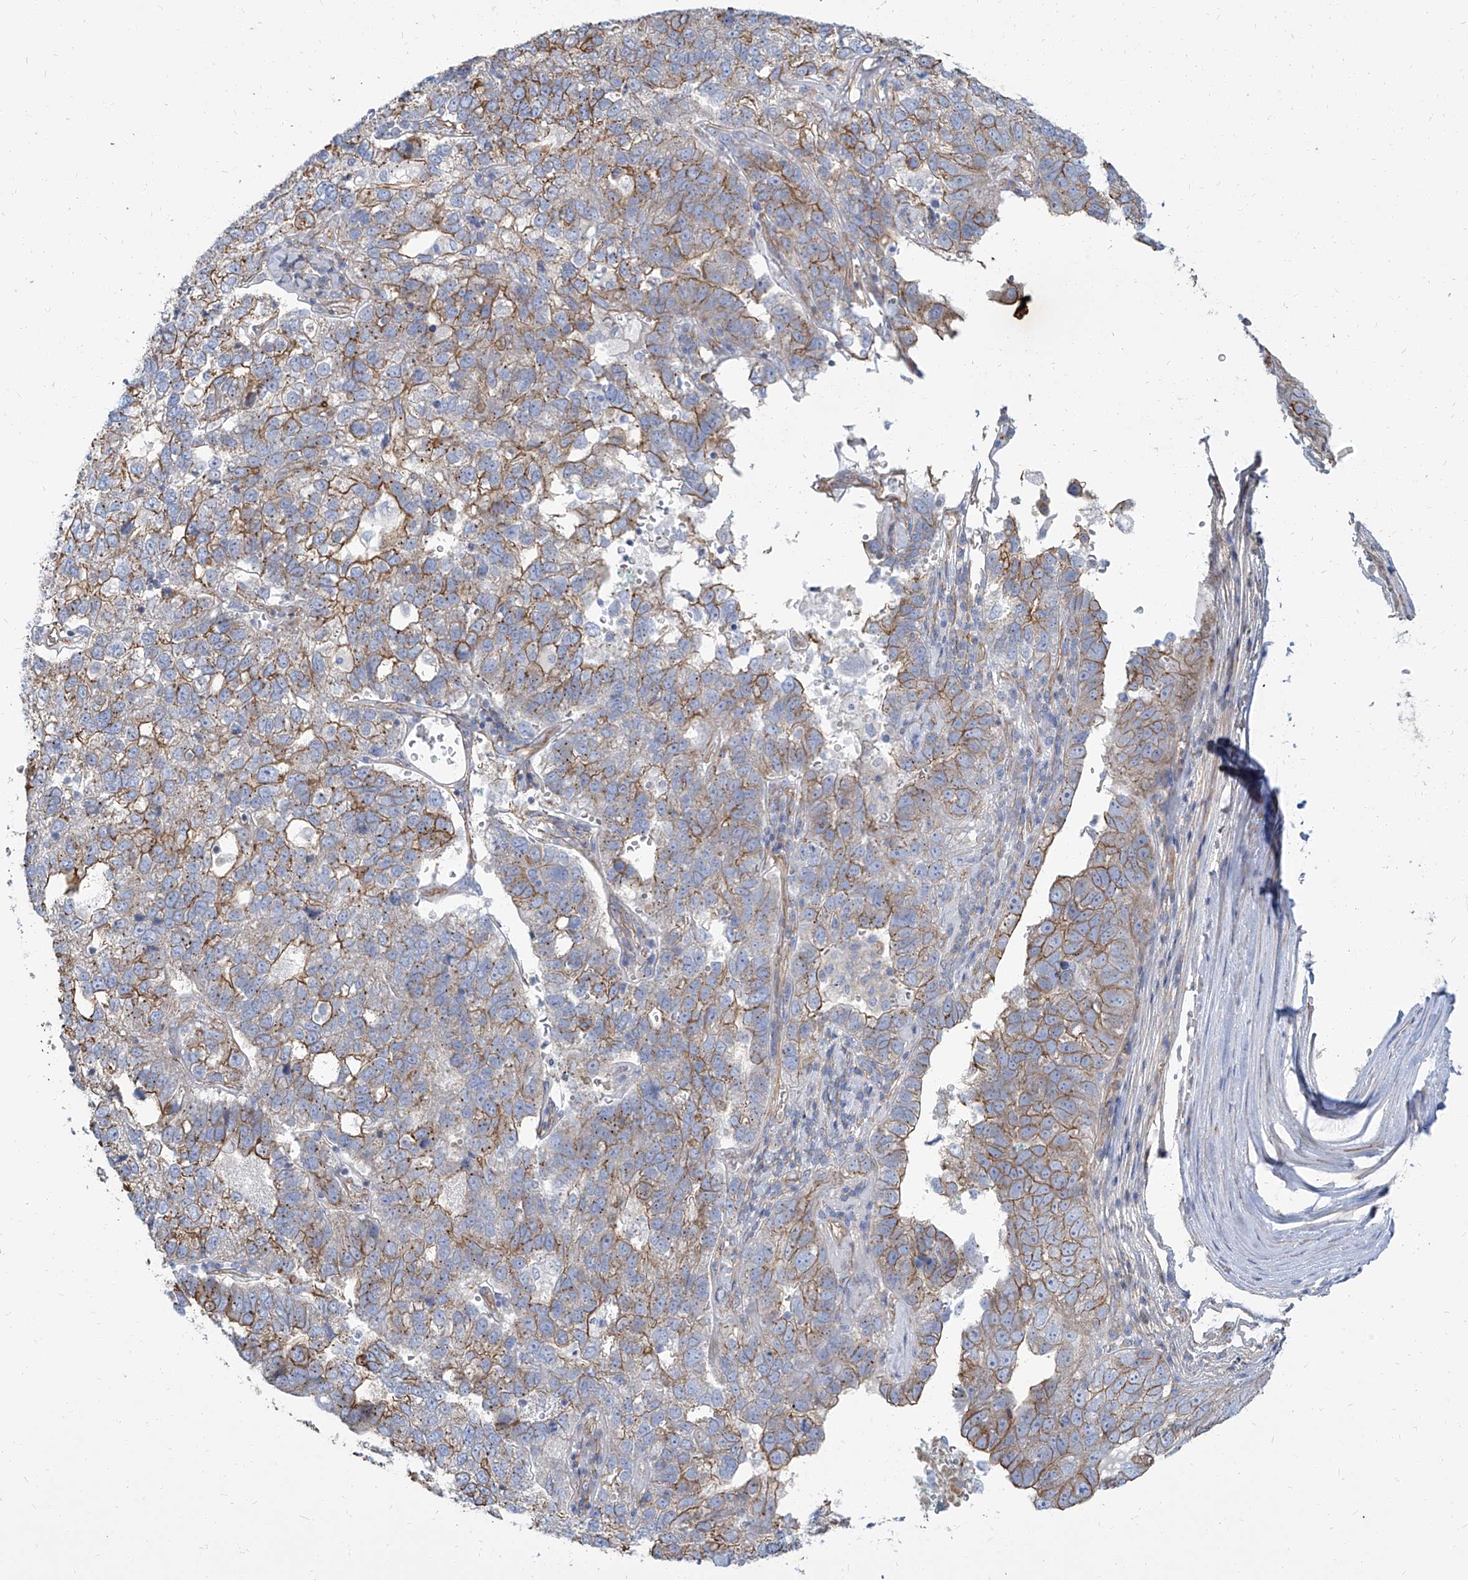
{"staining": {"intensity": "moderate", "quantity": "25%-75%", "location": "cytoplasmic/membranous"}, "tissue": "pancreatic cancer", "cell_type": "Tumor cells", "image_type": "cancer", "snomed": [{"axis": "morphology", "description": "Adenocarcinoma, NOS"}, {"axis": "topography", "description": "Pancreas"}], "caption": "Immunohistochemistry (IHC) photomicrograph of neoplastic tissue: pancreatic cancer stained using immunohistochemistry (IHC) displays medium levels of moderate protein expression localized specifically in the cytoplasmic/membranous of tumor cells, appearing as a cytoplasmic/membranous brown color.", "gene": "TXLNB", "patient": {"sex": "female", "age": 61}}